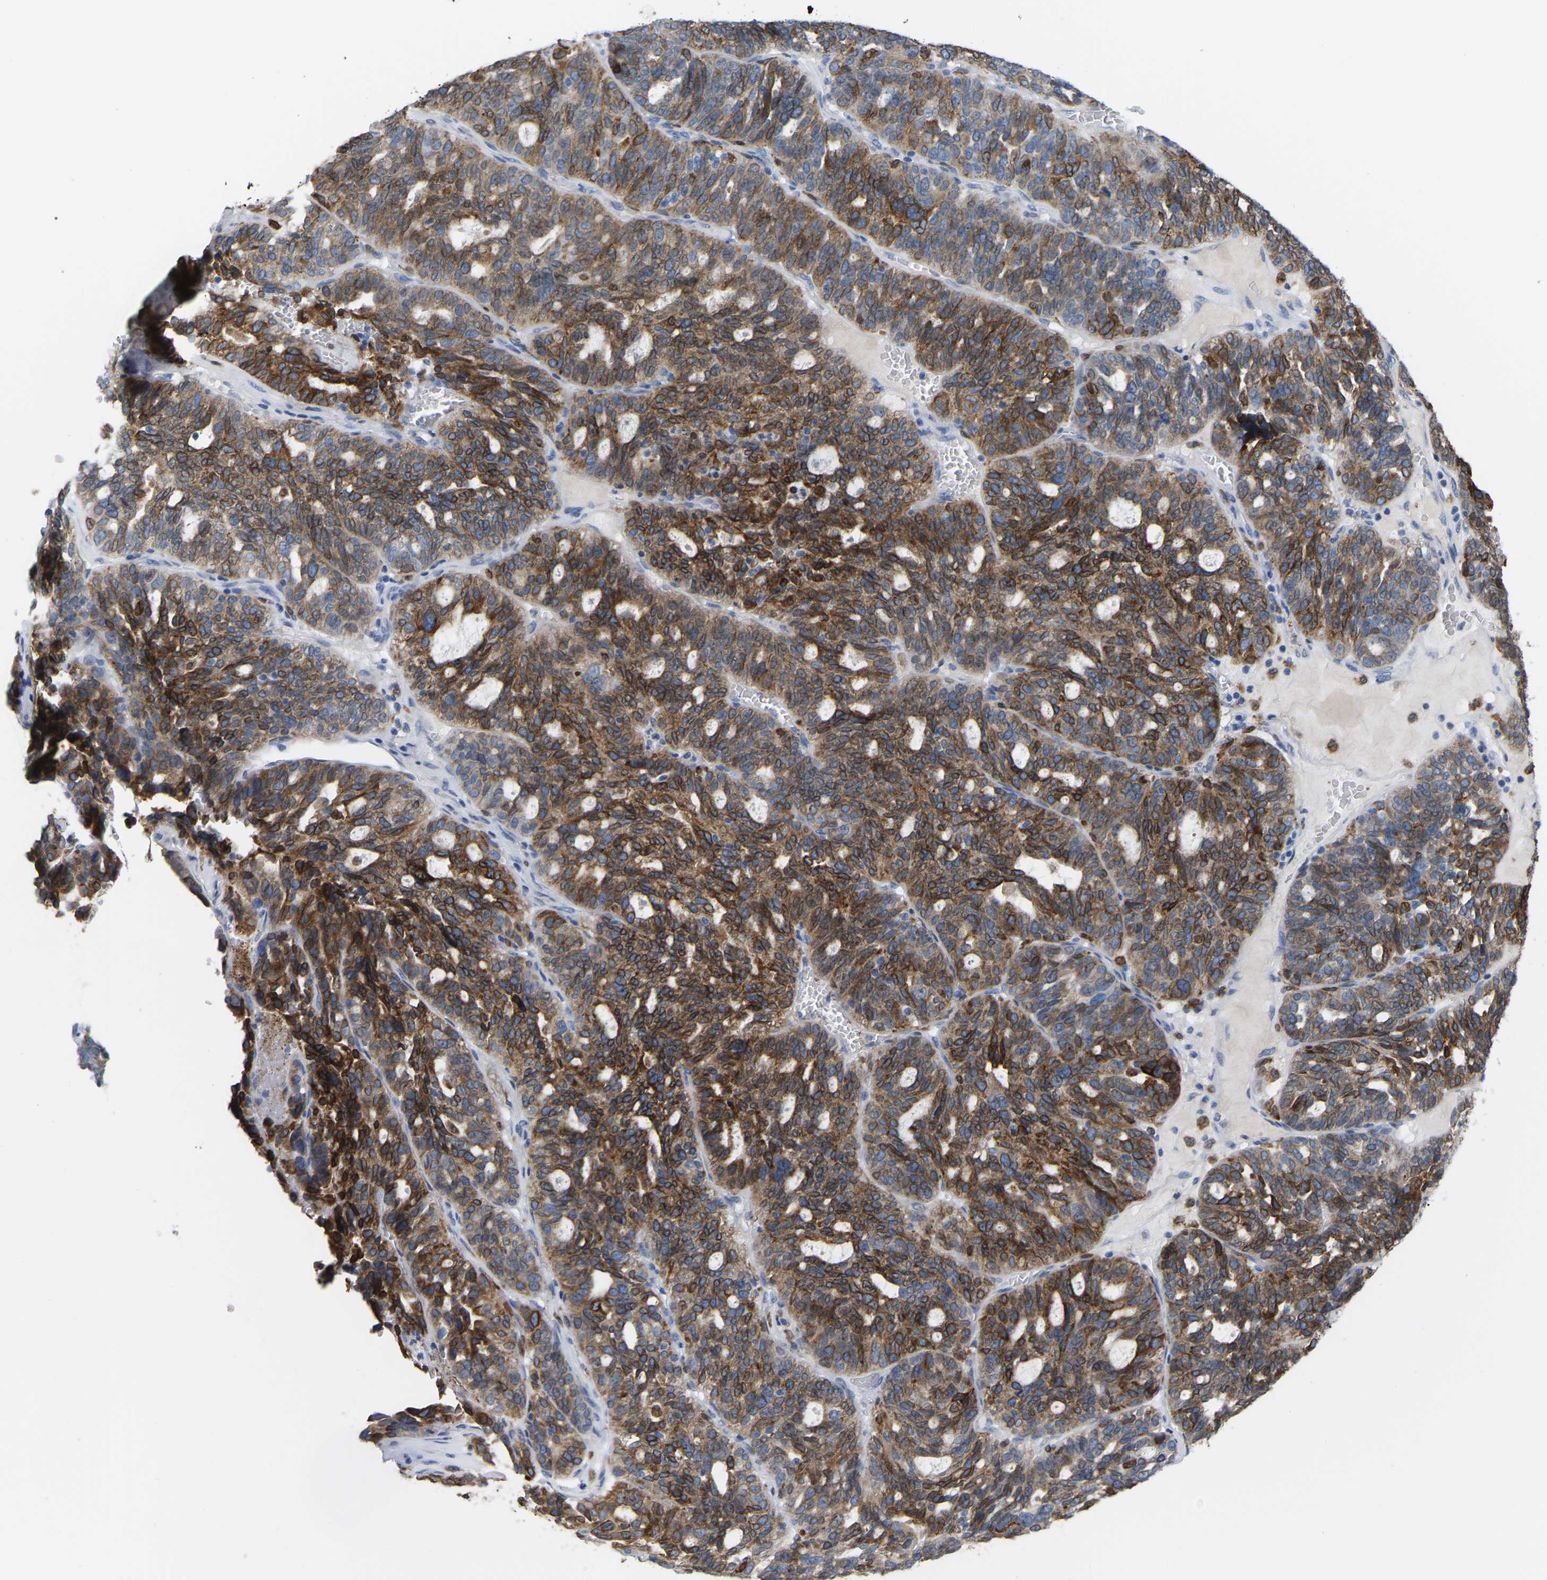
{"staining": {"intensity": "strong", "quantity": ">75%", "location": "cytoplasmic/membranous"}, "tissue": "ovarian cancer", "cell_type": "Tumor cells", "image_type": "cancer", "snomed": [{"axis": "morphology", "description": "Cystadenocarcinoma, serous, NOS"}, {"axis": "topography", "description": "Ovary"}], "caption": "Brown immunohistochemical staining in human ovarian cancer (serous cystadenocarcinoma) reveals strong cytoplasmic/membranous expression in about >75% of tumor cells. (IHC, brightfield microscopy, high magnification).", "gene": "PTGS1", "patient": {"sex": "female", "age": 59}}